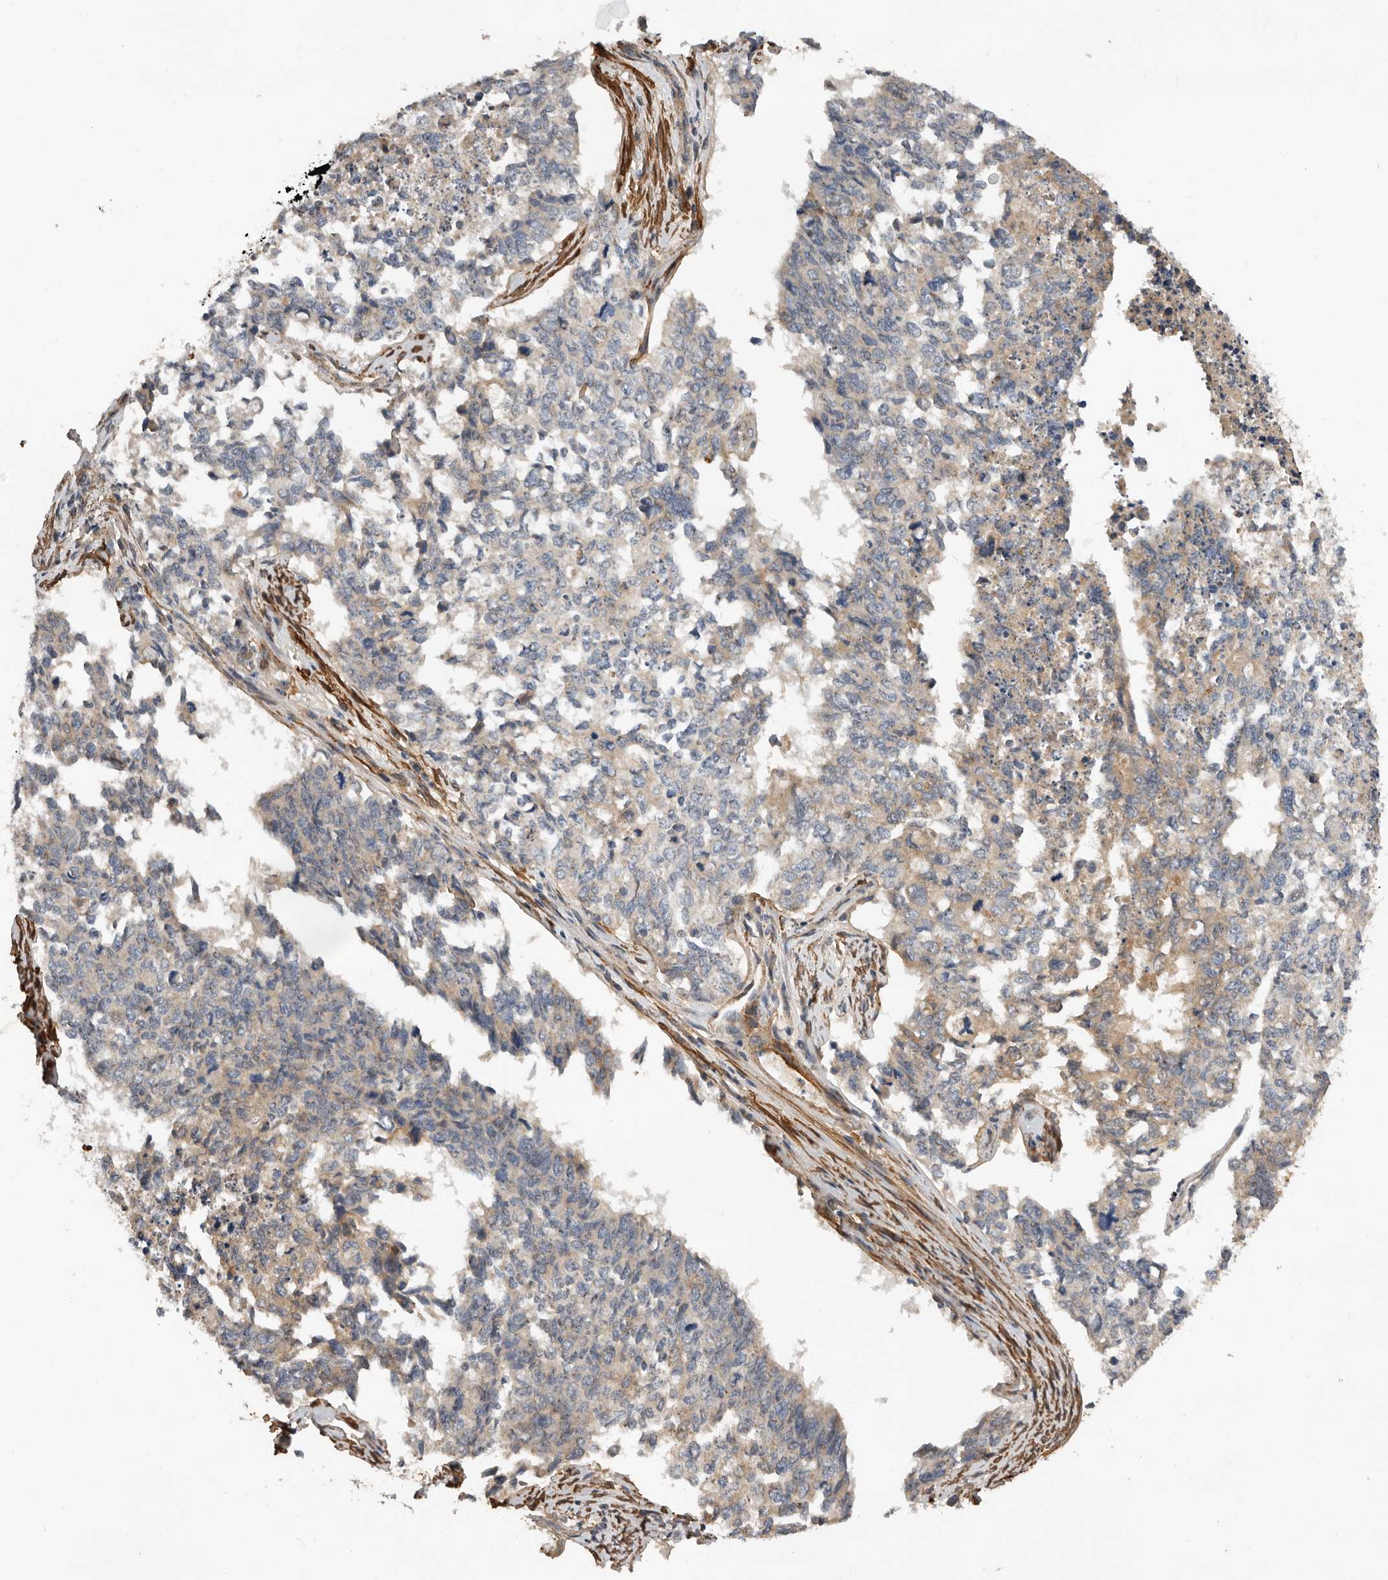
{"staining": {"intensity": "moderate", "quantity": "<25%", "location": "cytoplasmic/membranous"}, "tissue": "cervical cancer", "cell_type": "Tumor cells", "image_type": "cancer", "snomed": [{"axis": "morphology", "description": "Squamous cell carcinoma, NOS"}, {"axis": "topography", "description": "Cervix"}], "caption": "IHC of cervical cancer shows low levels of moderate cytoplasmic/membranous positivity in about <25% of tumor cells.", "gene": "RNF157", "patient": {"sex": "female", "age": 63}}